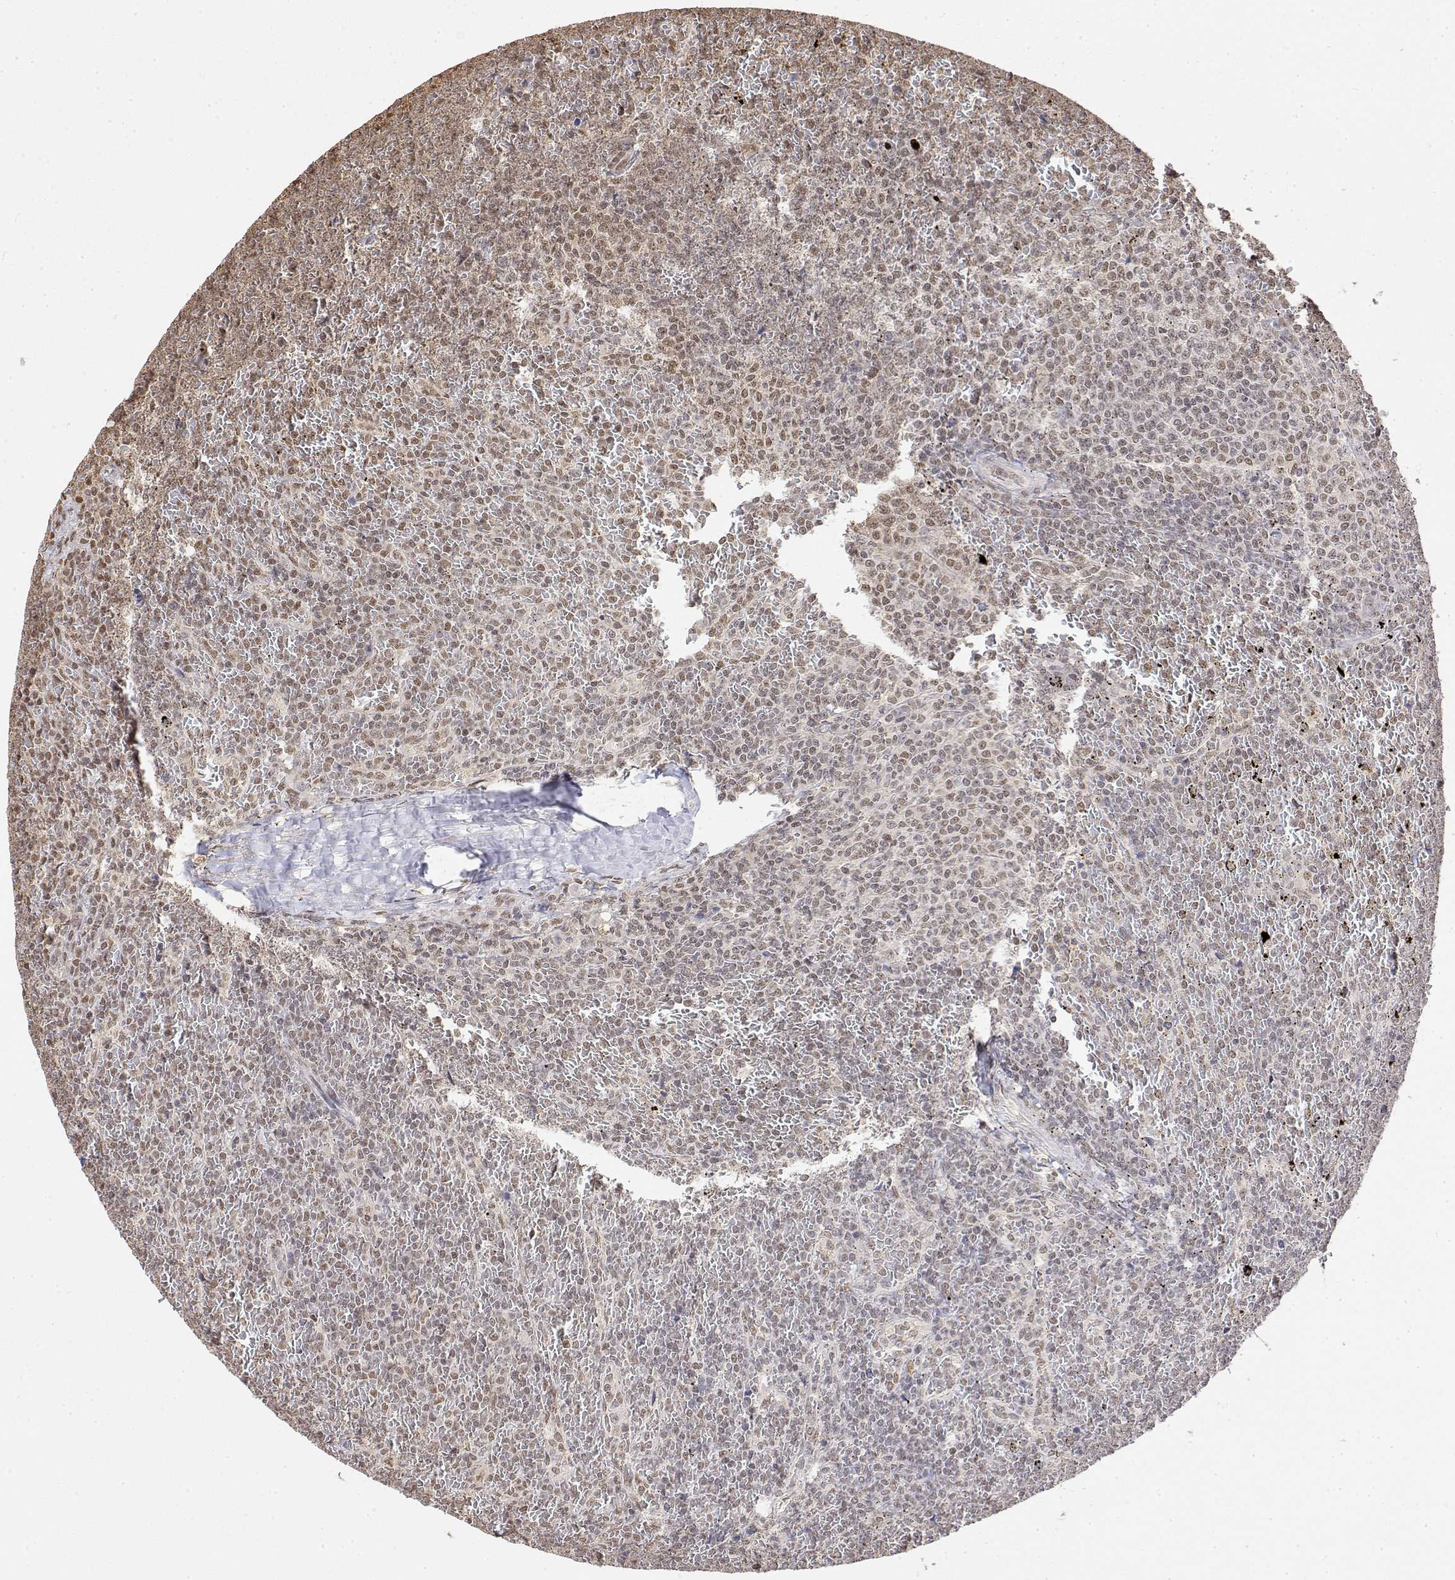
{"staining": {"intensity": "weak", "quantity": ">75%", "location": "nuclear"}, "tissue": "lymphoma", "cell_type": "Tumor cells", "image_type": "cancer", "snomed": [{"axis": "morphology", "description": "Malignant lymphoma, non-Hodgkin's type, Low grade"}, {"axis": "topography", "description": "Spleen"}], "caption": "Weak nuclear protein staining is seen in about >75% of tumor cells in low-grade malignant lymphoma, non-Hodgkin's type.", "gene": "TPI1", "patient": {"sex": "female", "age": 77}}